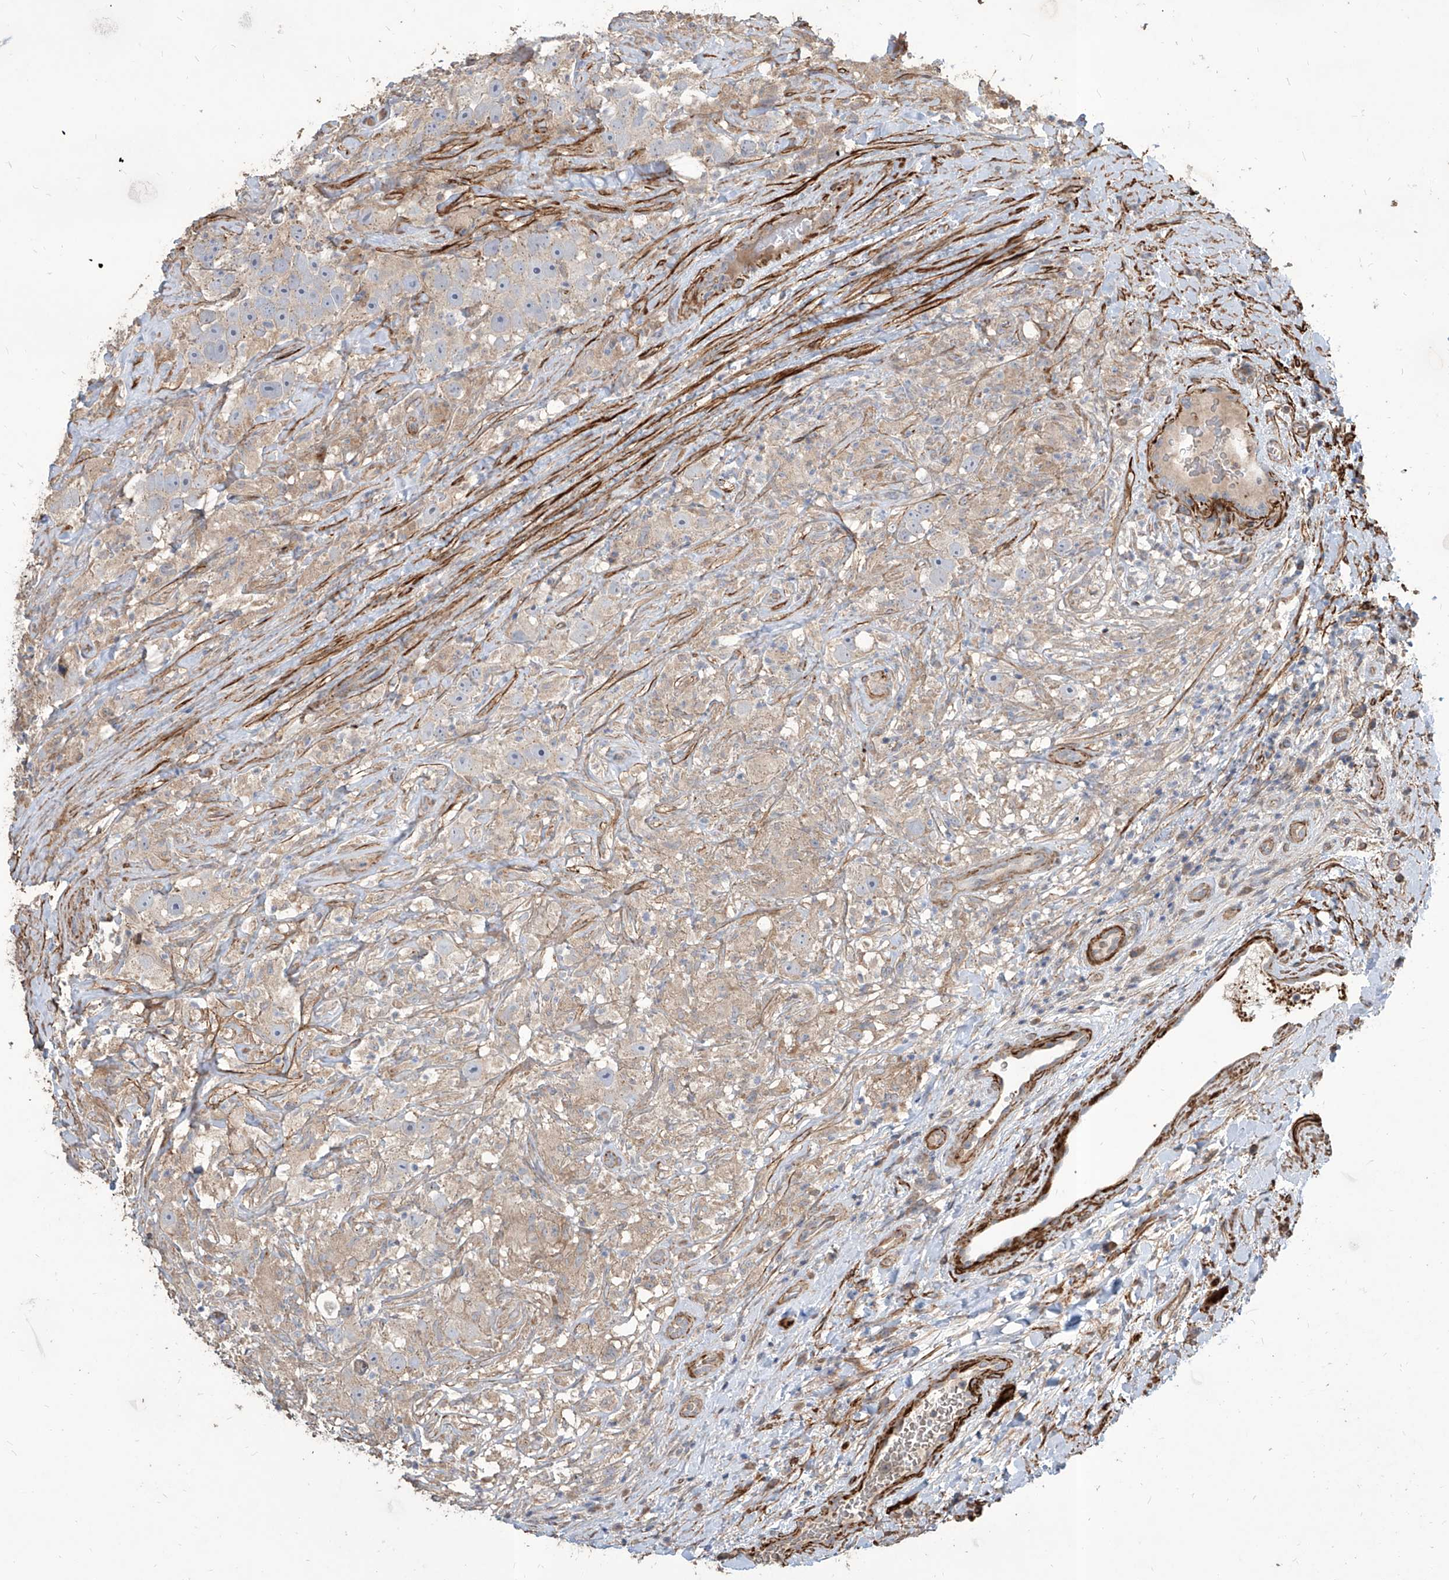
{"staining": {"intensity": "weak", "quantity": "<25%", "location": "cytoplasmic/membranous"}, "tissue": "testis cancer", "cell_type": "Tumor cells", "image_type": "cancer", "snomed": [{"axis": "morphology", "description": "Seminoma, NOS"}, {"axis": "topography", "description": "Testis"}], "caption": "A histopathology image of testis cancer stained for a protein shows no brown staining in tumor cells.", "gene": "FAM83B", "patient": {"sex": "male", "age": 49}}